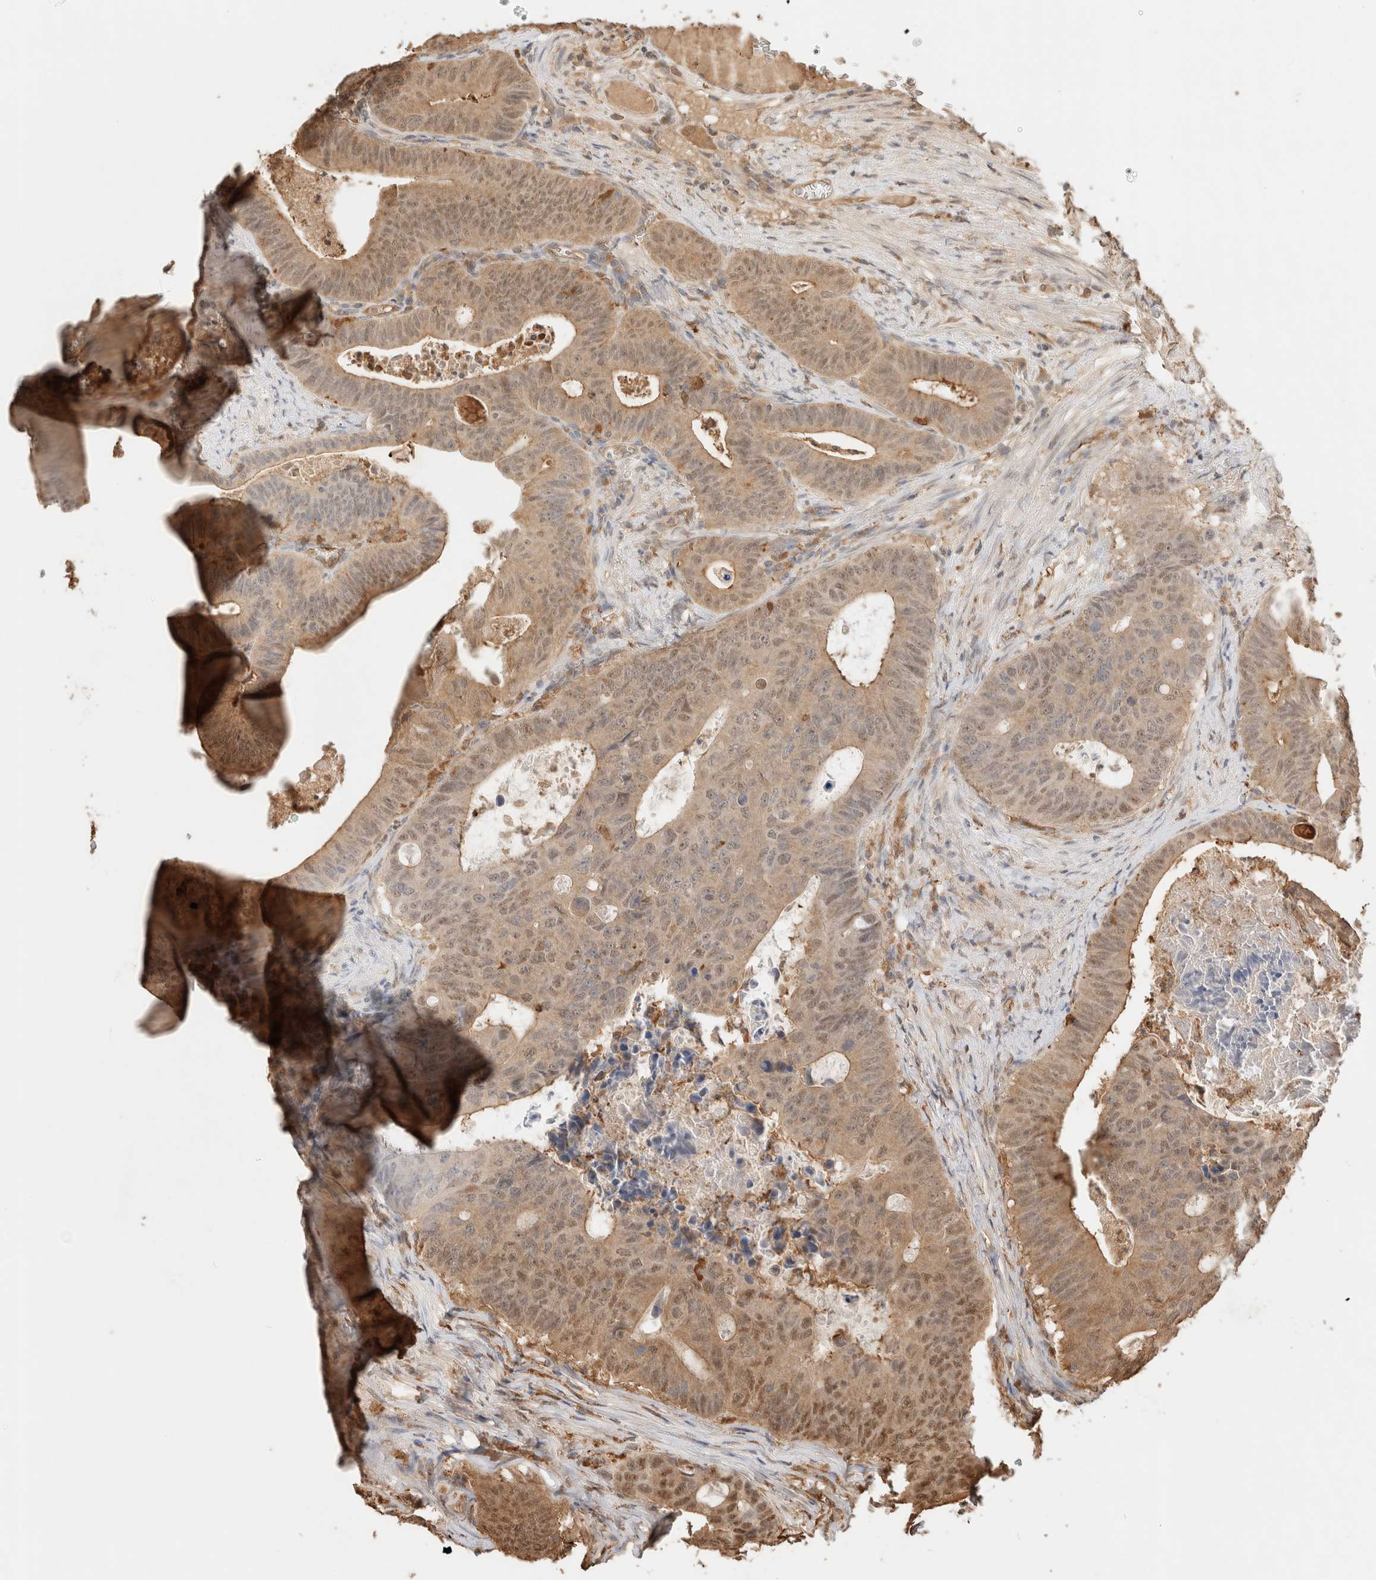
{"staining": {"intensity": "moderate", "quantity": ">75%", "location": "cytoplasmic/membranous,nuclear"}, "tissue": "colorectal cancer", "cell_type": "Tumor cells", "image_type": "cancer", "snomed": [{"axis": "morphology", "description": "Adenocarcinoma, NOS"}, {"axis": "topography", "description": "Colon"}], "caption": "Immunohistochemical staining of colorectal cancer reveals medium levels of moderate cytoplasmic/membranous and nuclear protein staining in about >75% of tumor cells.", "gene": "YWHAH", "patient": {"sex": "male", "age": 87}}